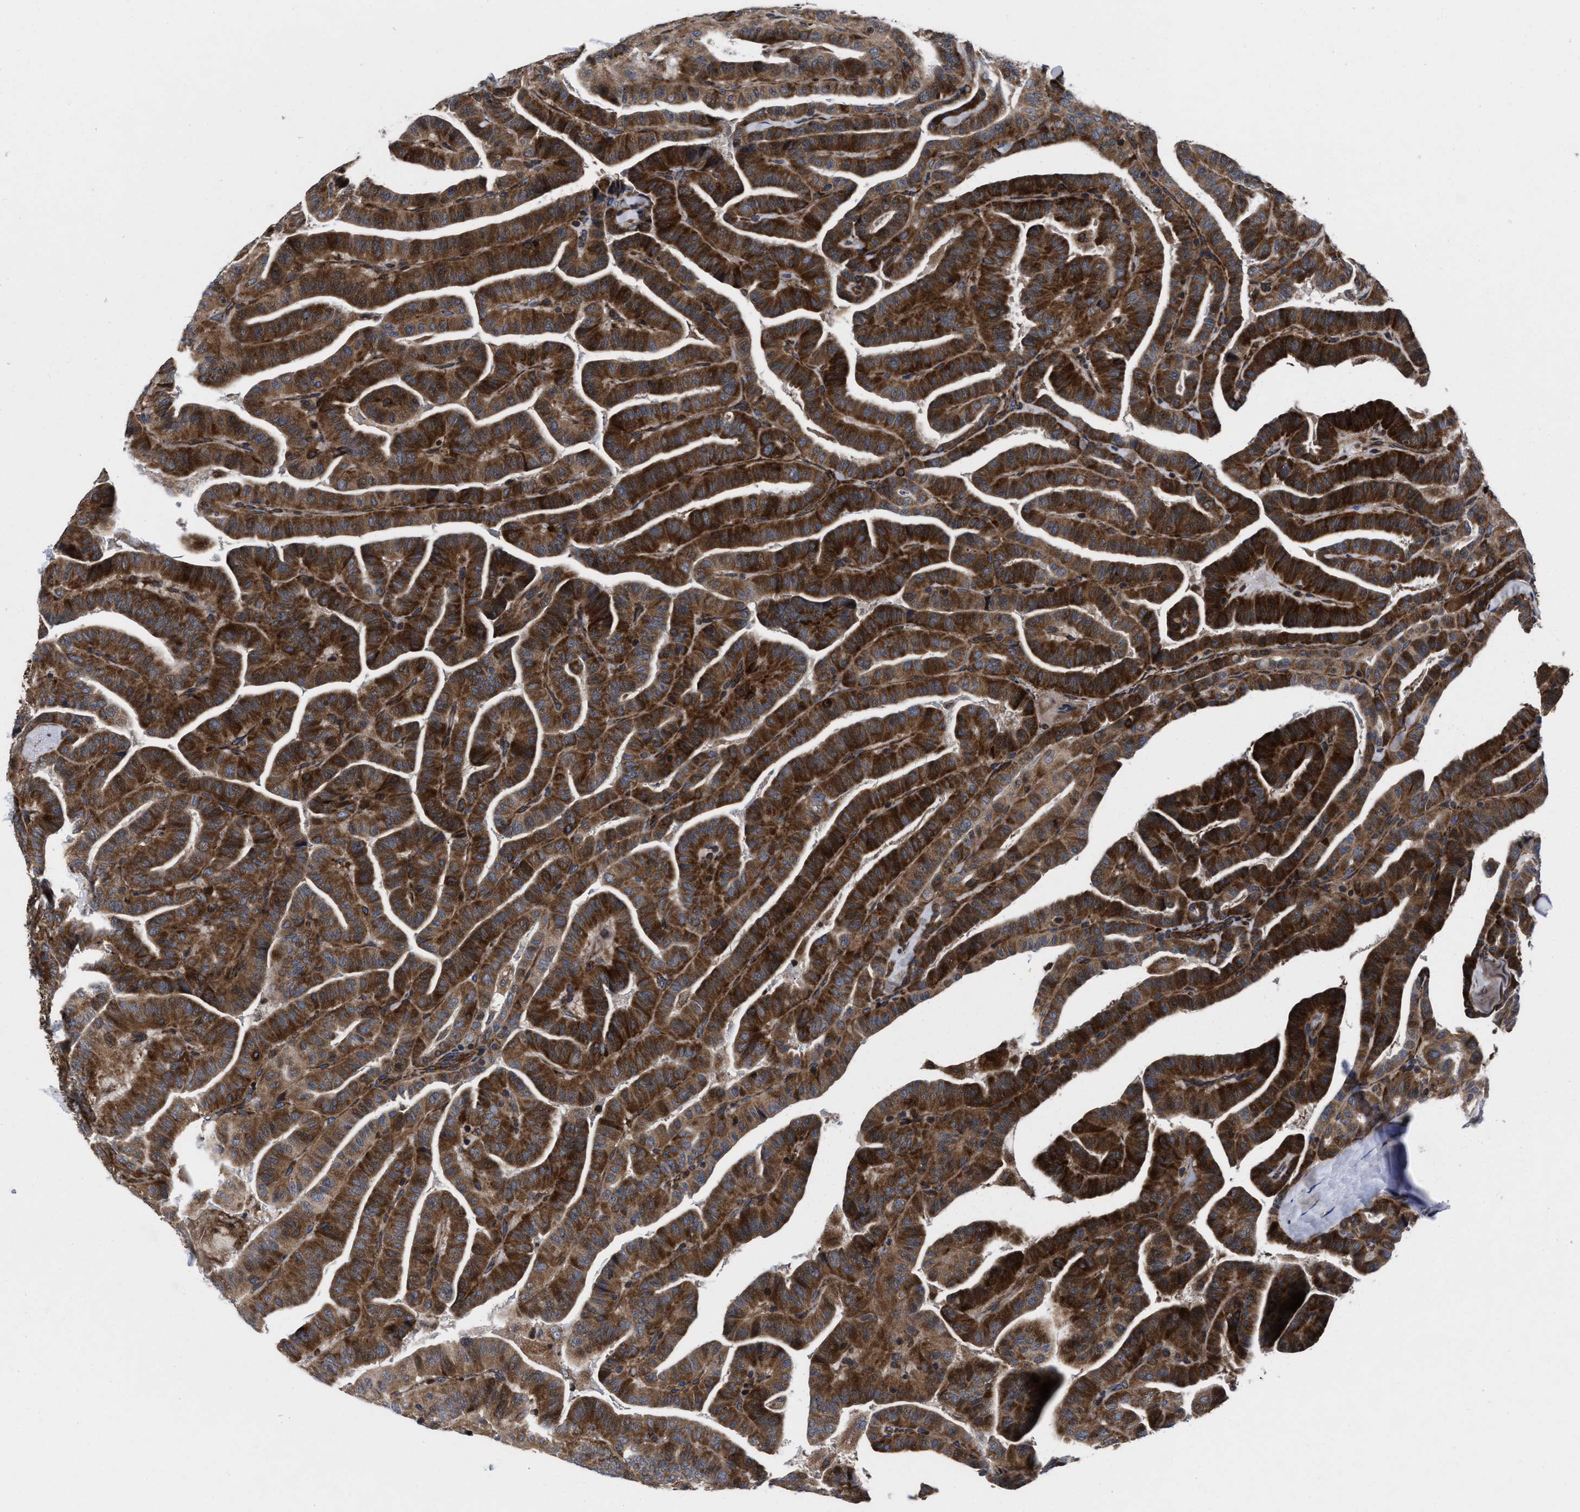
{"staining": {"intensity": "strong", "quantity": ">75%", "location": "cytoplasmic/membranous"}, "tissue": "thyroid cancer", "cell_type": "Tumor cells", "image_type": "cancer", "snomed": [{"axis": "morphology", "description": "Papillary adenocarcinoma, NOS"}, {"axis": "topography", "description": "Thyroid gland"}], "caption": "This photomicrograph exhibits immunohistochemistry staining of thyroid cancer, with high strong cytoplasmic/membranous expression in approximately >75% of tumor cells.", "gene": "MRPL50", "patient": {"sex": "male", "age": 77}}